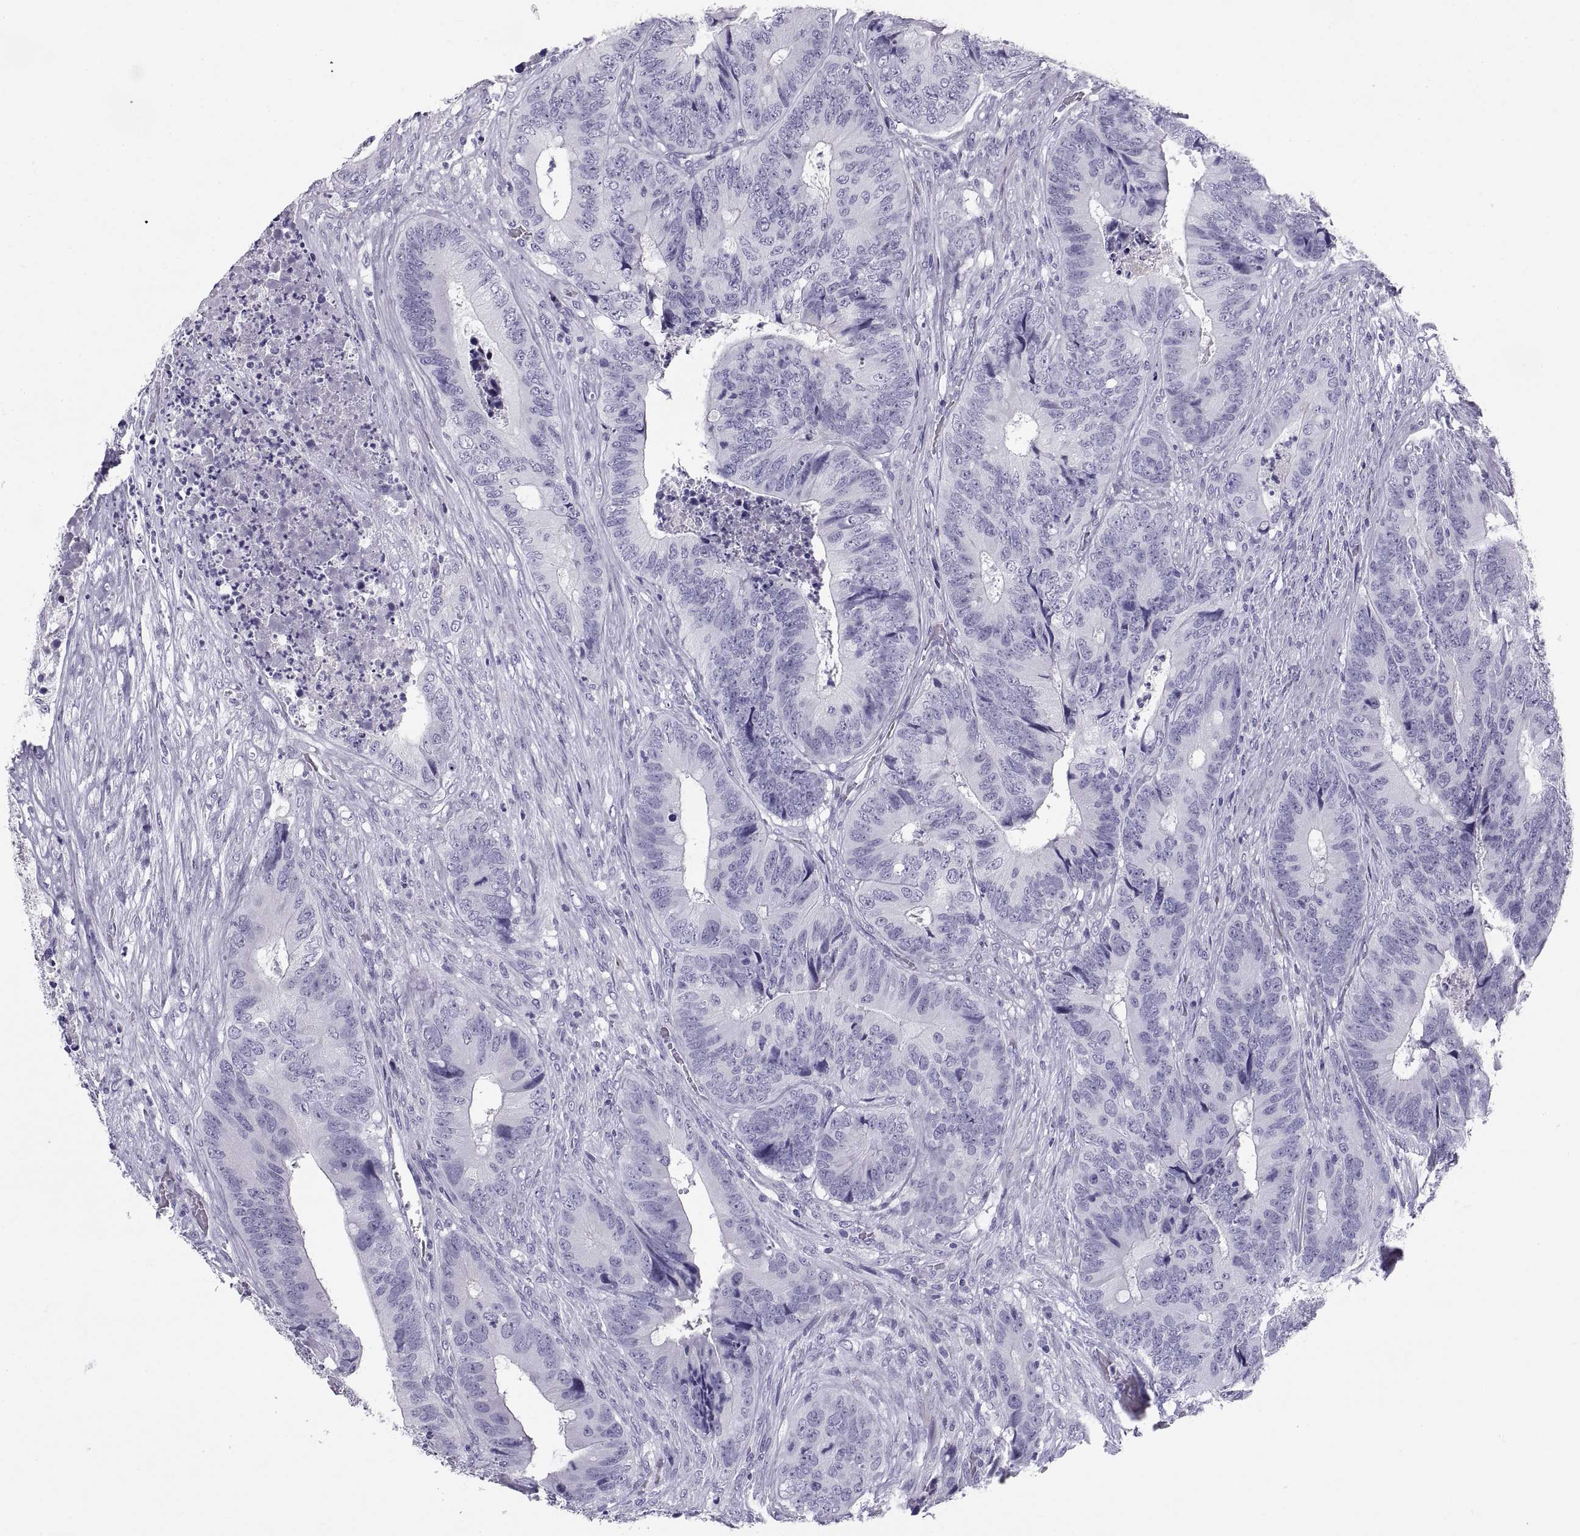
{"staining": {"intensity": "negative", "quantity": "none", "location": "none"}, "tissue": "colorectal cancer", "cell_type": "Tumor cells", "image_type": "cancer", "snomed": [{"axis": "morphology", "description": "Adenocarcinoma, NOS"}, {"axis": "topography", "description": "Colon"}], "caption": "The immunohistochemistry (IHC) histopathology image has no significant staining in tumor cells of colorectal adenocarcinoma tissue.", "gene": "CT47A10", "patient": {"sex": "male", "age": 84}}